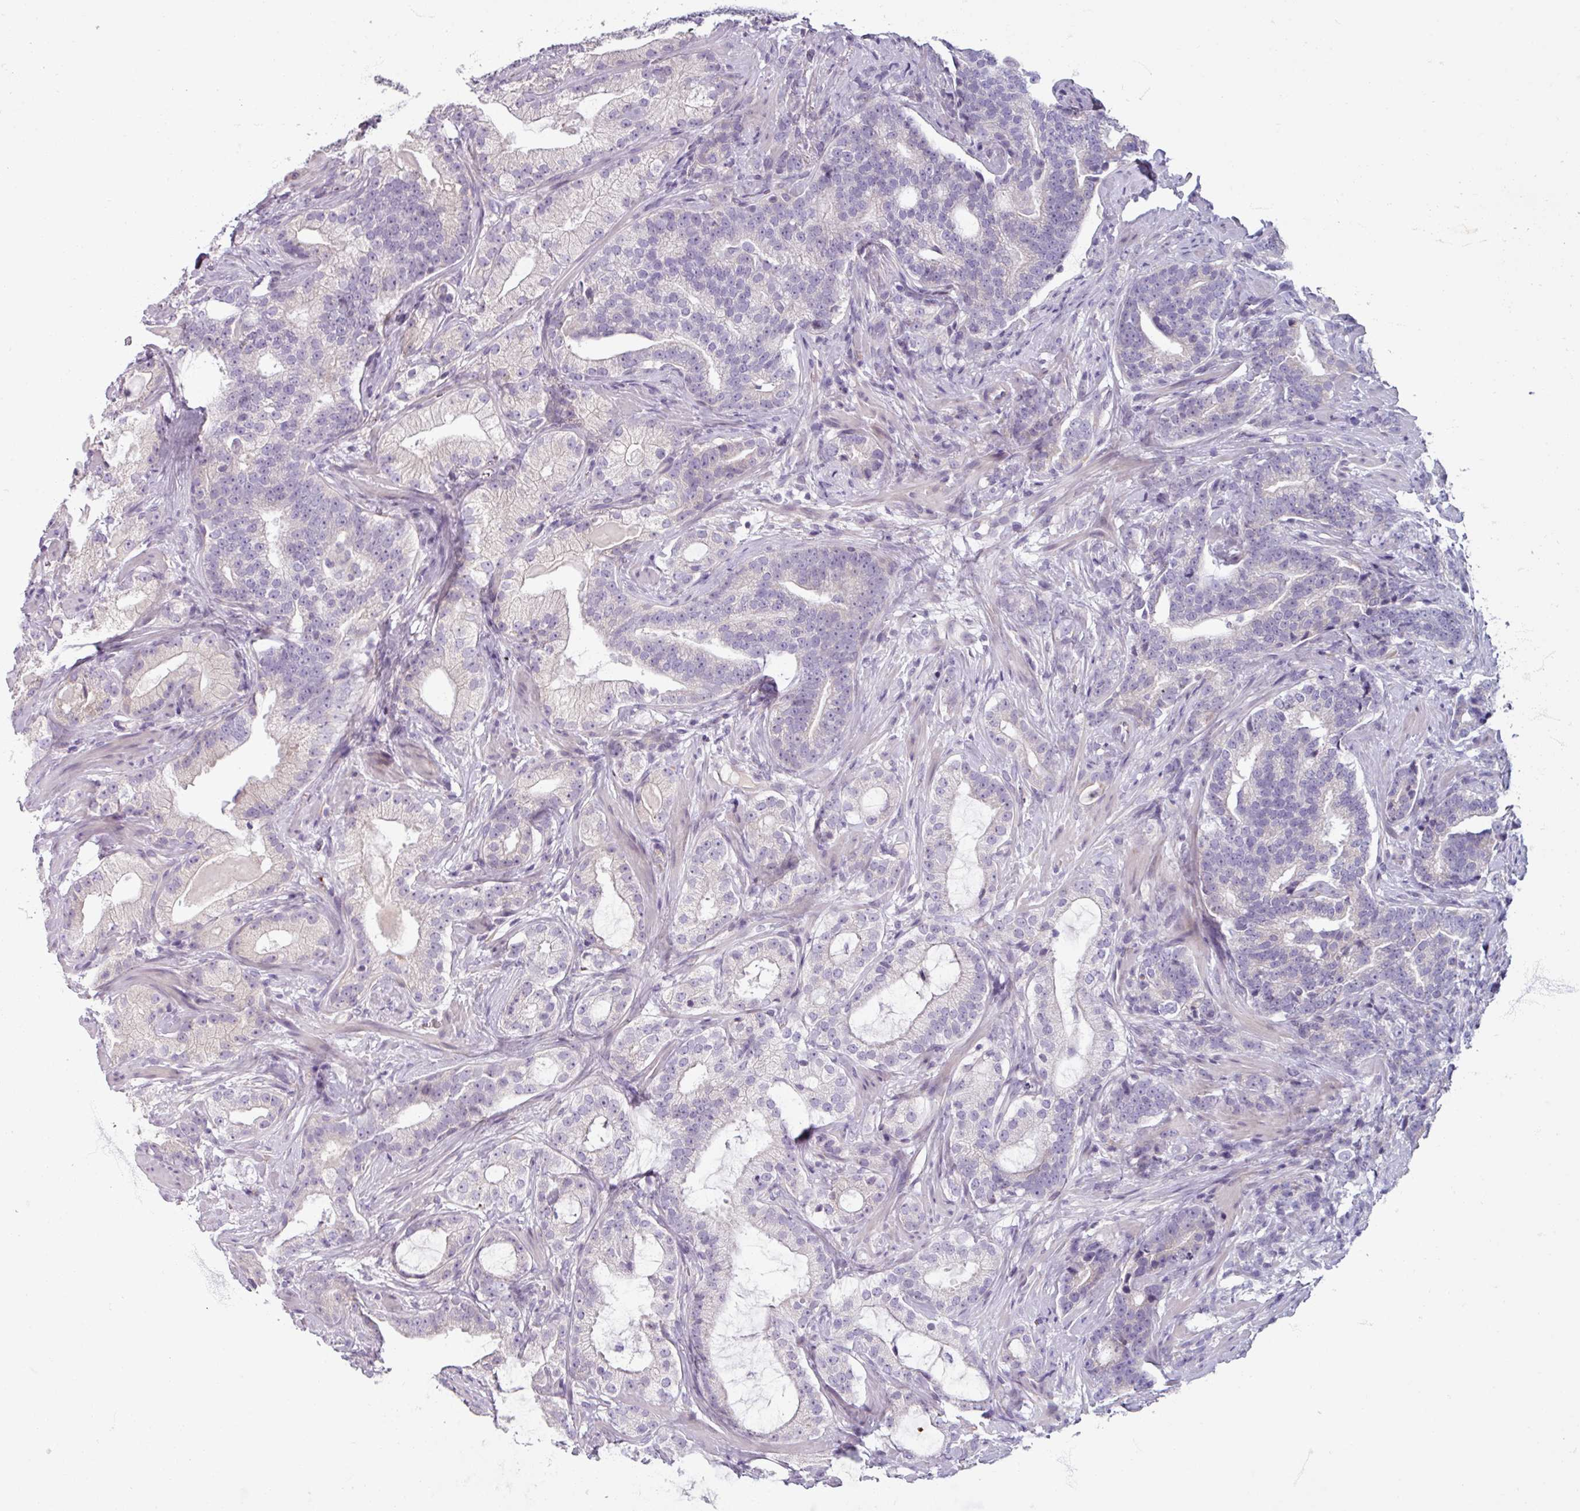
{"staining": {"intensity": "negative", "quantity": "none", "location": "none"}, "tissue": "prostate cancer", "cell_type": "Tumor cells", "image_type": "cancer", "snomed": [{"axis": "morphology", "description": "Adenocarcinoma, High grade"}, {"axis": "topography", "description": "Prostate"}], "caption": "The photomicrograph displays no staining of tumor cells in prostate cancer.", "gene": "SMIM11", "patient": {"sex": "male", "age": 64}}